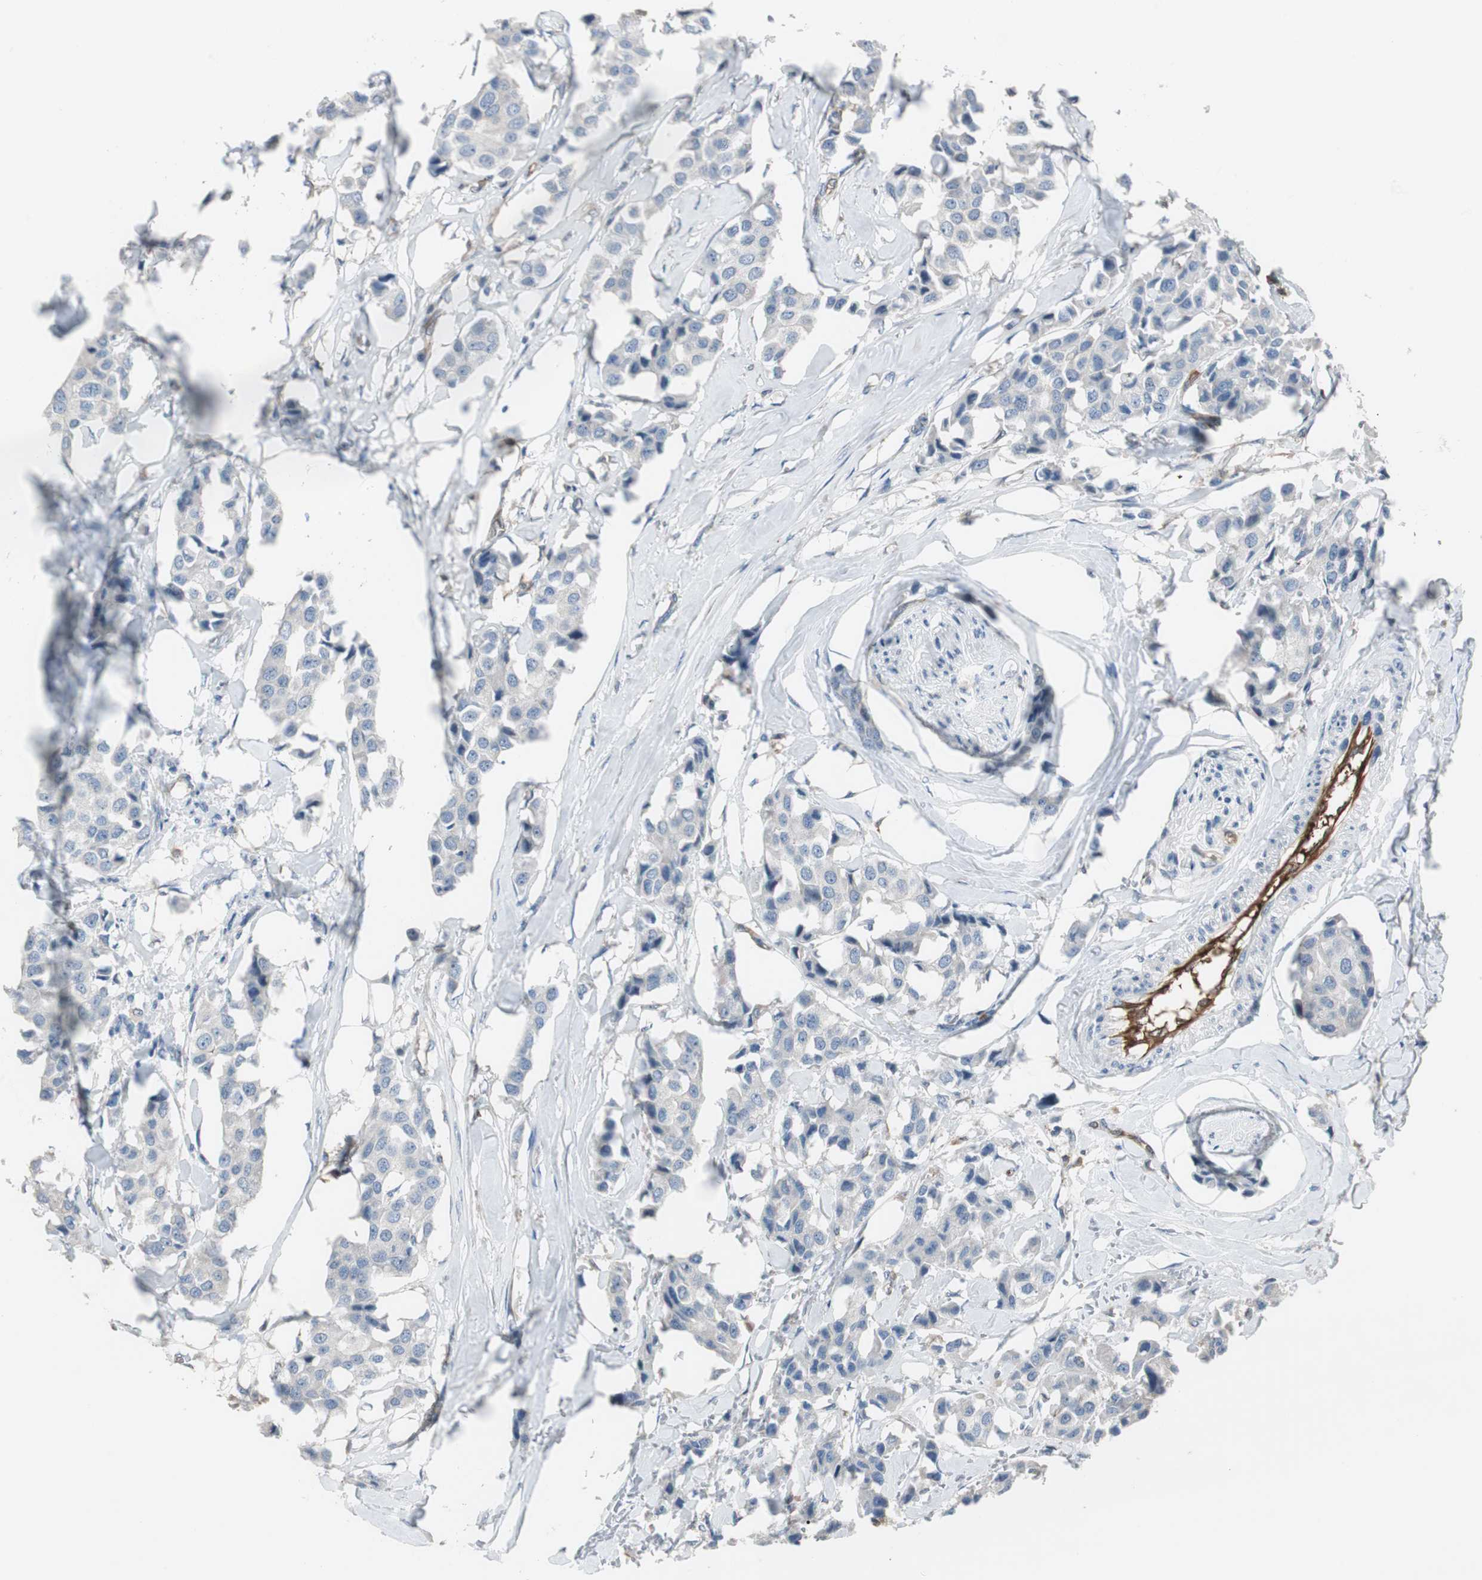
{"staining": {"intensity": "negative", "quantity": "none", "location": "none"}, "tissue": "breast cancer", "cell_type": "Tumor cells", "image_type": "cancer", "snomed": [{"axis": "morphology", "description": "Duct carcinoma"}, {"axis": "topography", "description": "Breast"}], "caption": "Immunohistochemical staining of human breast cancer (intraductal carcinoma) exhibits no significant expression in tumor cells.", "gene": "SWAP70", "patient": {"sex": "female", "age": 80}}